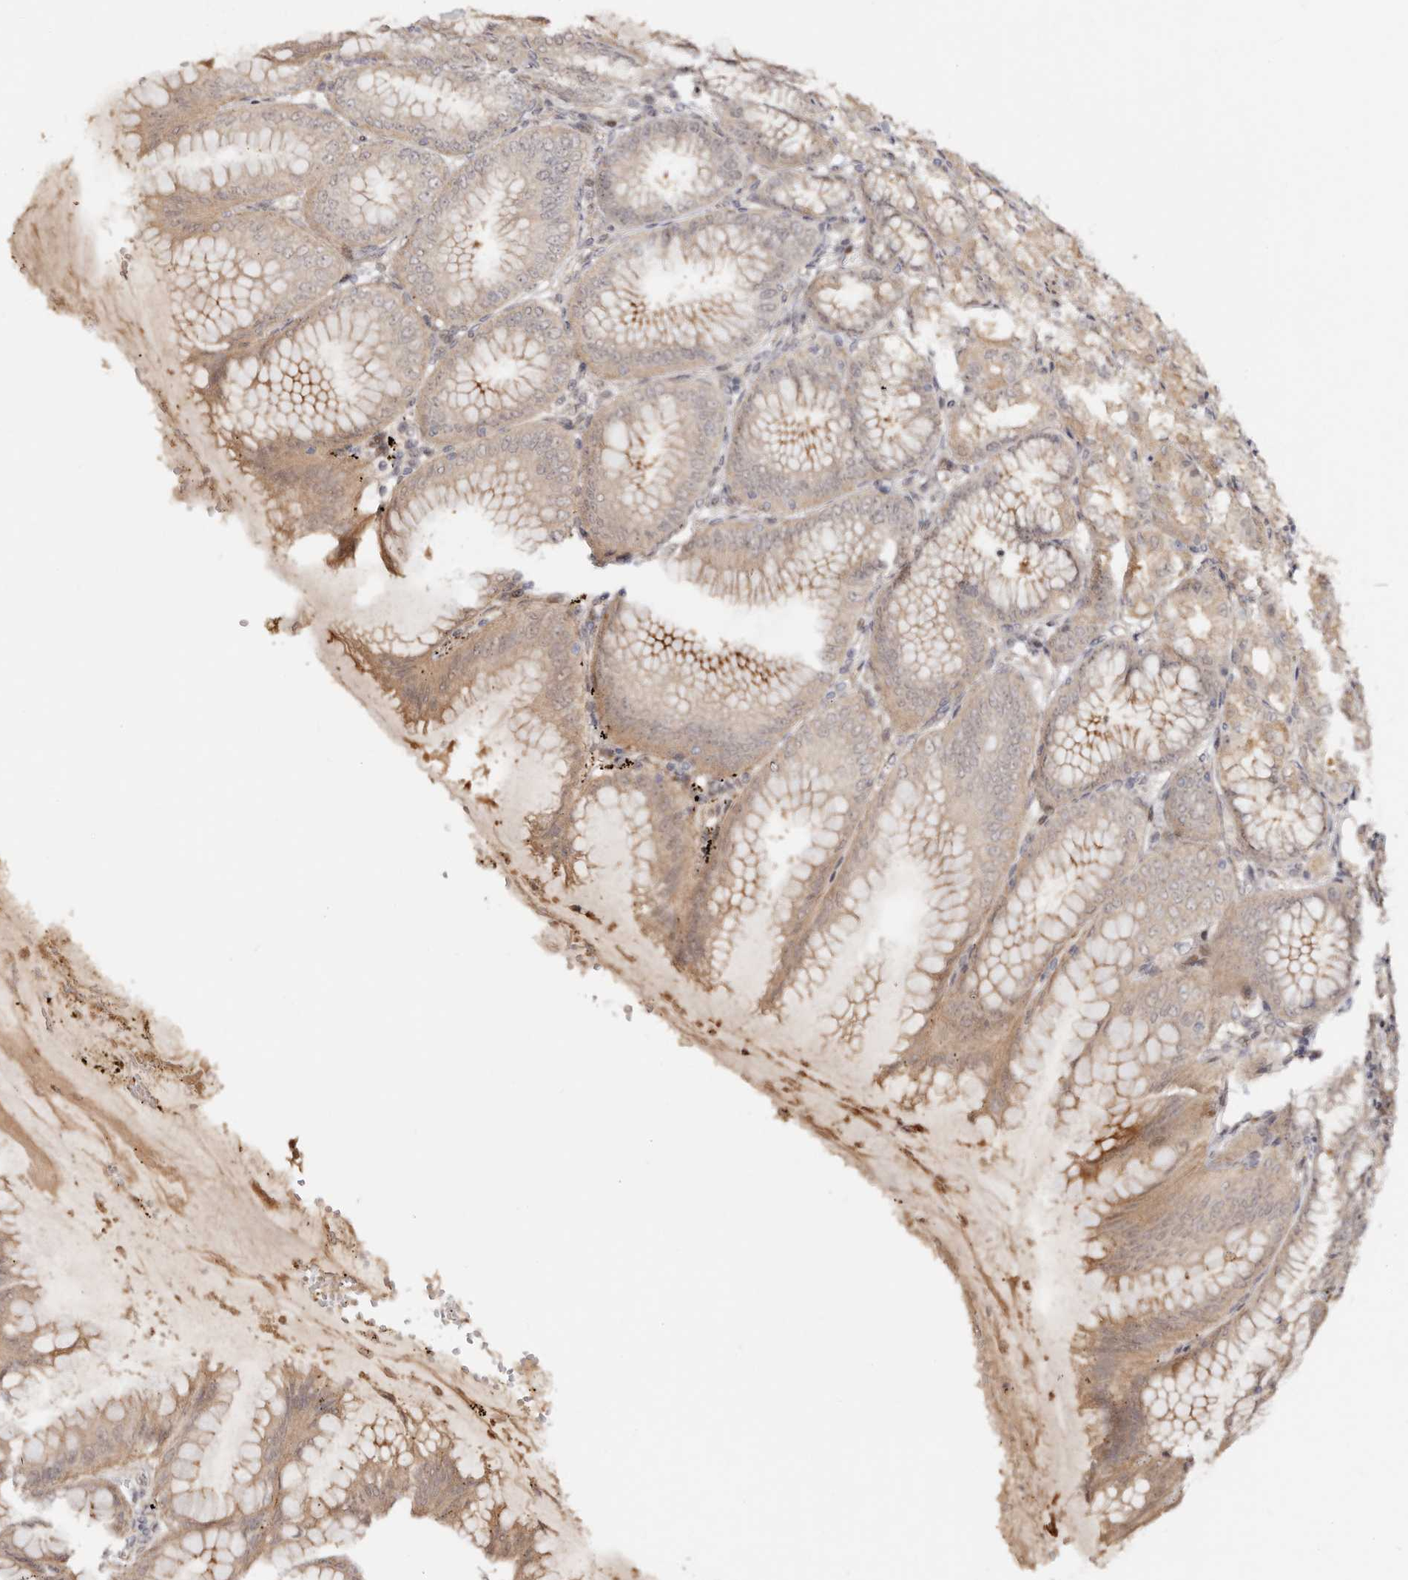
{"staining": {"intensity": "moderate", "quantity": "25%-75%", "location": "cytoplasmic/membranous,nuclear"}, "tissue": "stomach", "cell_type": "Glandular cells", "image_type": "normal", "snomed": [{"axis": "morphology", "description": "Normal tissue, NOS"}, {"axis": "topography", "description": "Stomach, lower"}], "caption": "Moderate cytoplasmic/membranous,nuclear positivity is appreciated in approximately 25%-75% of glandular cells in benign stomach.", "gene": "ODF2L", "patient": {"sex": "male", "age": 71}}